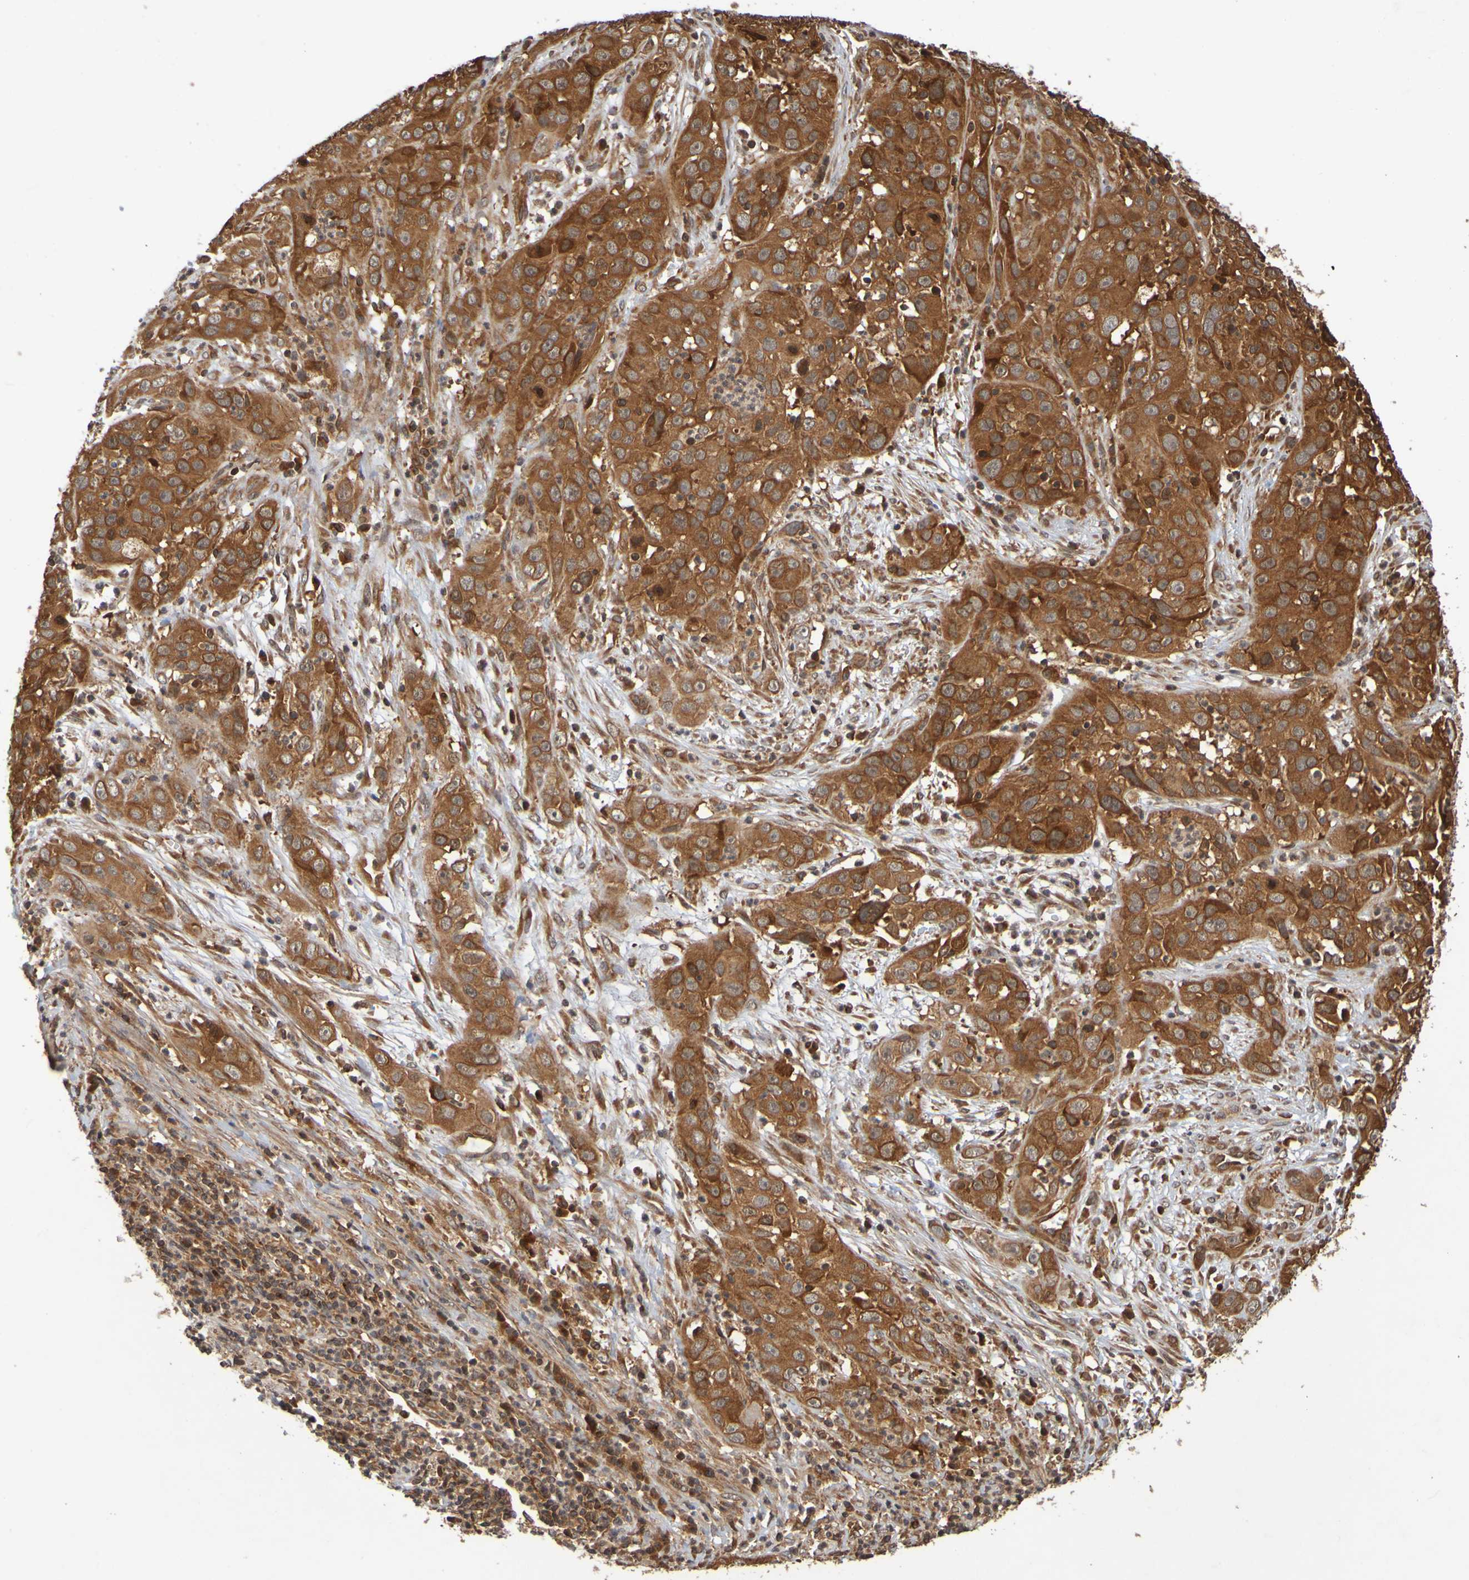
{"staining": {"intensity": "strong", "quantity": ">75%", "location": "cytoplasmic/membranous"}, "tissue": "cervical cancer", "cell_type": "Tumor cells", "image_type": "cancer", "snomed": [{"axis": "morphology", "description": "Squamous cell carcinoma, NOS"}, {"axis": "topography", "description": "Cervix"}], "caption": "IHC (DAB) staining of cervical cancer (squamous cell carcinoma) displays strong cytoplasmic/membranous protein positivity in about >75% of tumor cells.", "gene": "OCRL", "patient": {"sex": "female", "age": 32}}